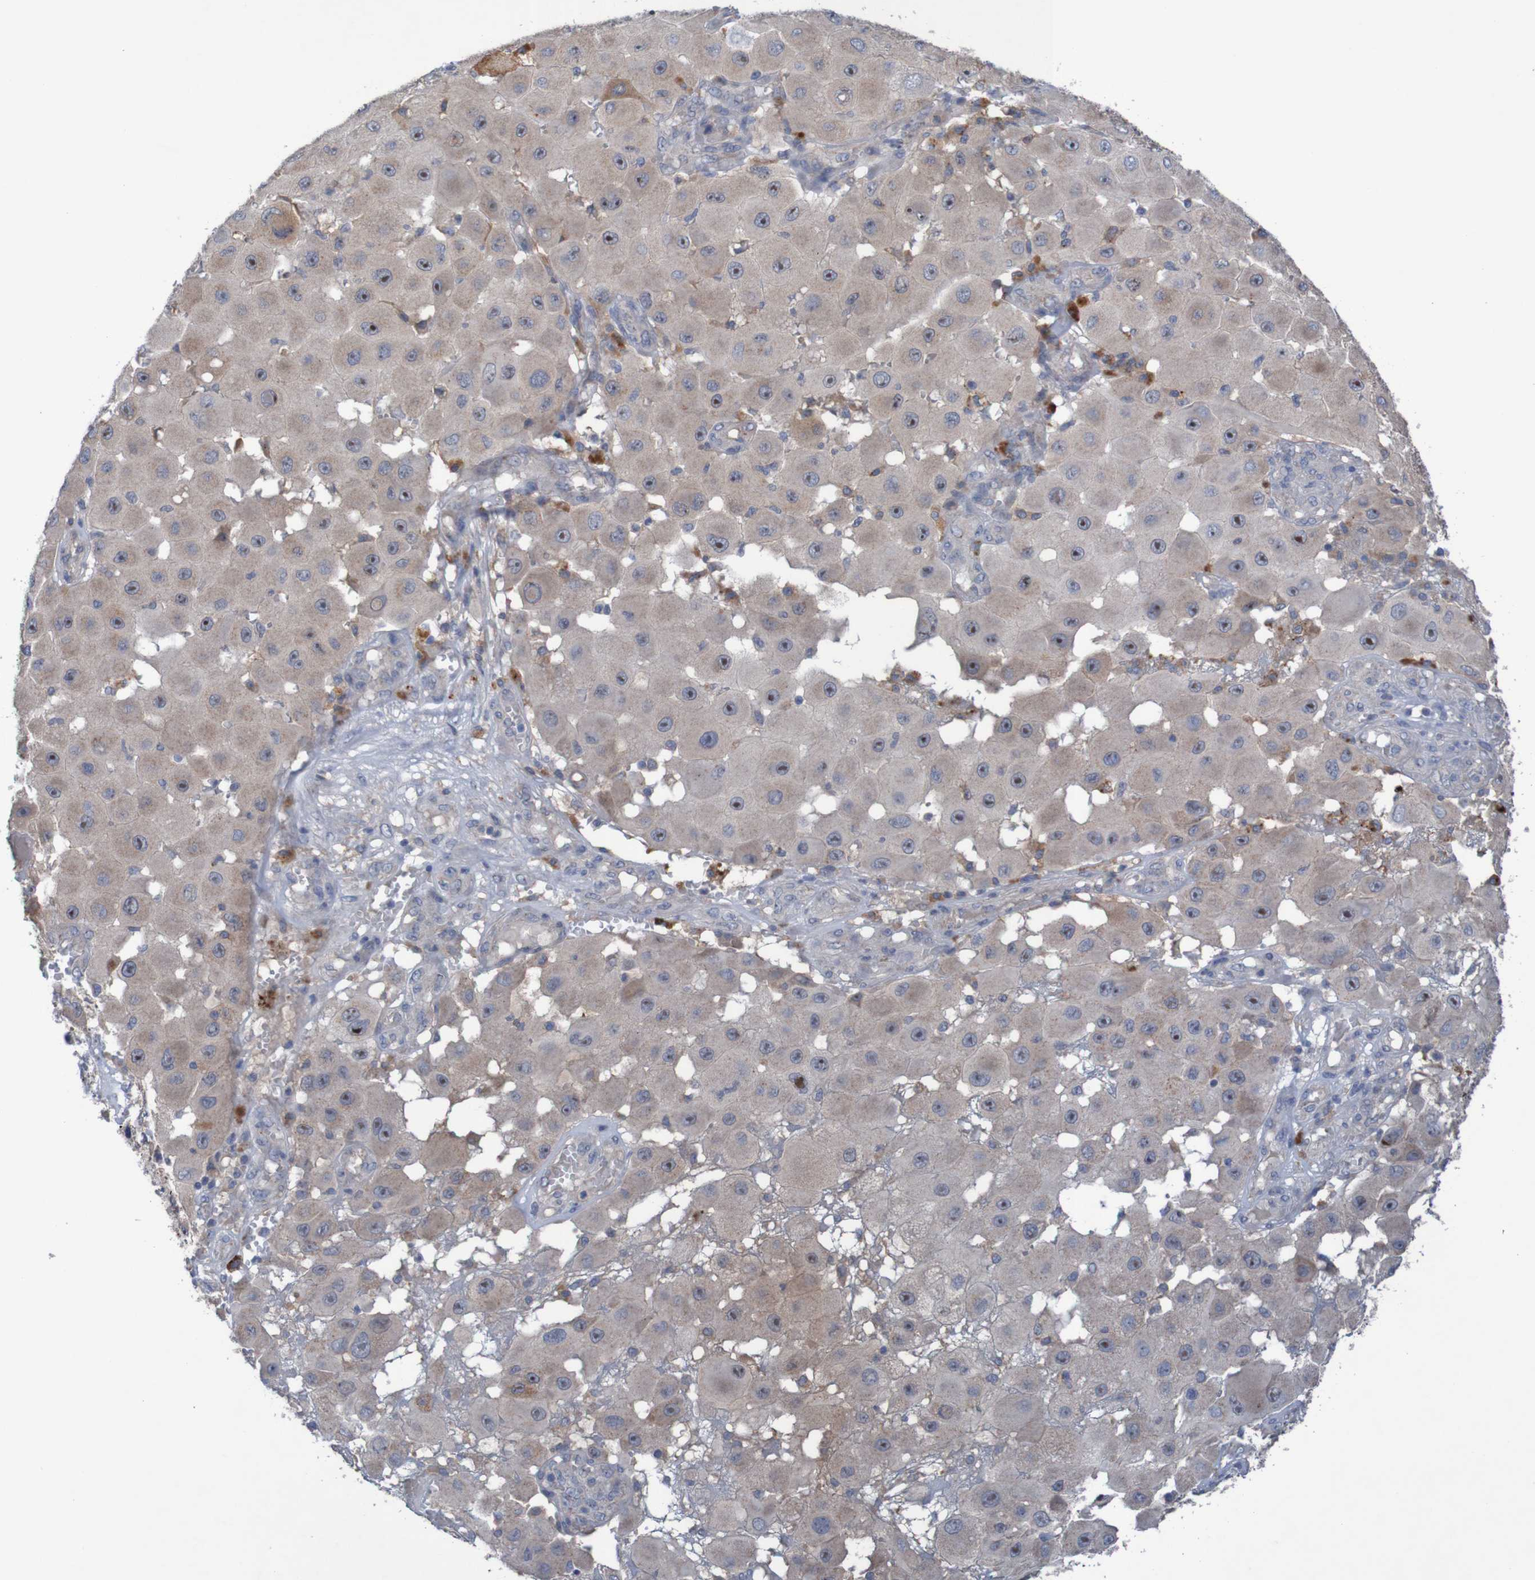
{"staining": {"intensity": "weak", "quantity": ">75%", "location": "cytoplasmic/membranous"}, "tissue": "melanoma", "cell_type": "Tumor cells", "image_type": "cancer", "snomed": [{"axis": "morphology", "description": "Malignant melanoma, NOS"}, {"axis": "topography", "description": "Skin"}], "caption": "Approximately >75% of tumor cells in malignant melanoma exhibit weak cytoplasmic/membranous protein positivity as visualized by brown immunohistochemical staining.", "gene": "ANGPT4", "patient": {"sex": "female", "age": 81}}